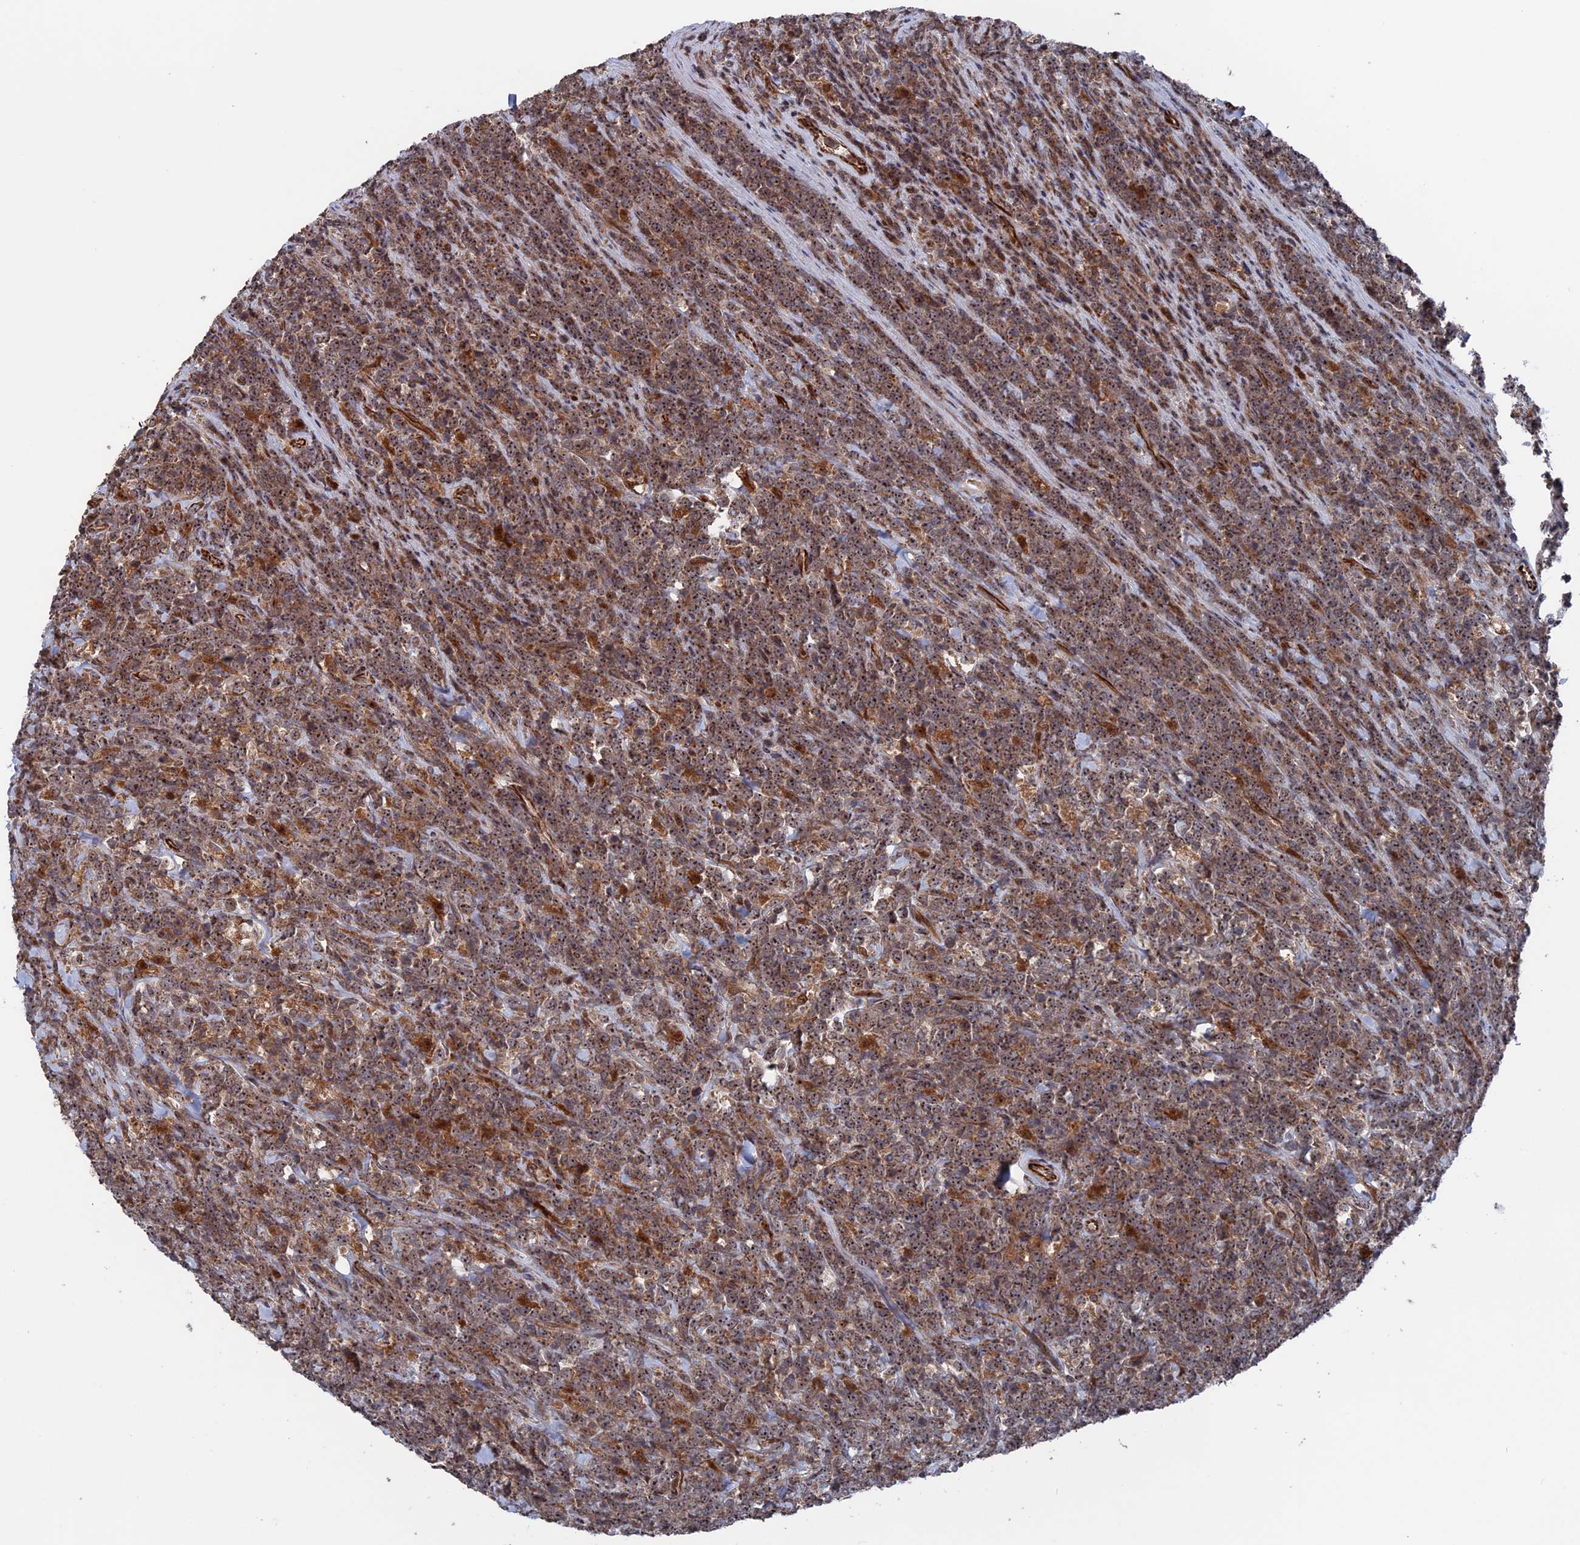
{"staining": {"intensity": "moderate", "quantity": ">75%", "location": "cytoplasmic/membranous,nuclear"}, "tissue": "lymphoma", "cell_type": "Tumor cells", "image_type": "cancer", "snomed": [{"axis": "morphology", "description": "Malignant lymphoma, non-Hodgkin's type, High grade"}, {"axis": "topography", "description": "Small intestine"}], "caption": "Lymphoma was stained to show a protein in brown. There is medium levels of moderate cytoplasmic/membranous and nuclear positivity in about >75% of tumor cells.", "gene": "PLA2G15", "patient": {"sex": "male", "age": 8}}